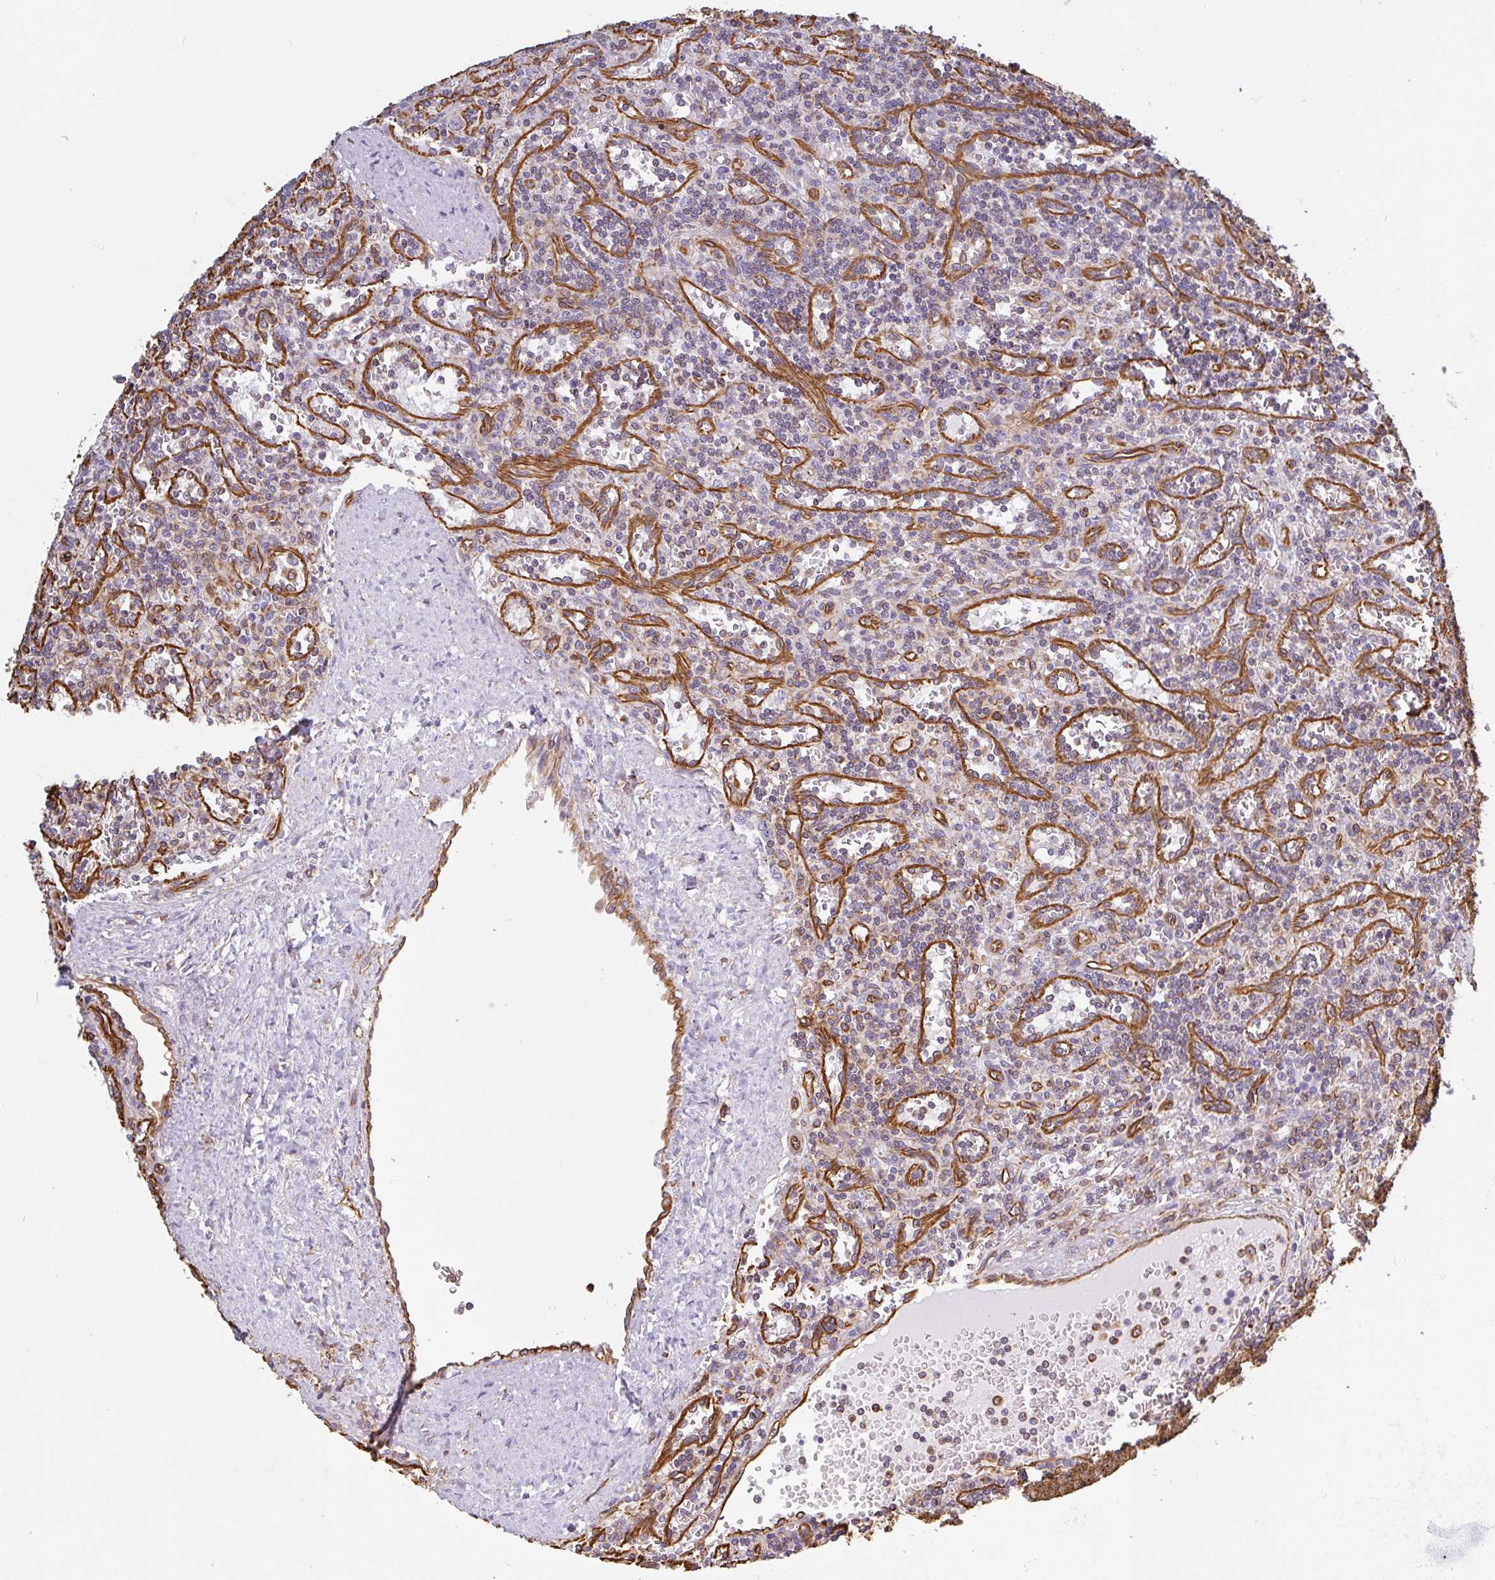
{"staining": {"intensity": "negative", "quantity": "none", "location": "none"}, "tissue": "lymphoma", "cell_type": "Tumor cells", "image_type": "cancer", "snomed": [{"axis": "morphology", "description": "Malignant lymphoma, non-Hodgkin's type, Low grade"}, {"axis": "topography", "description": "Spleen"}], "caption": "Tumor cells are negative for protein expression in human lymphoma.", "gene": "PPFIA1", "patient": {"sex": "male", "age": 73}}